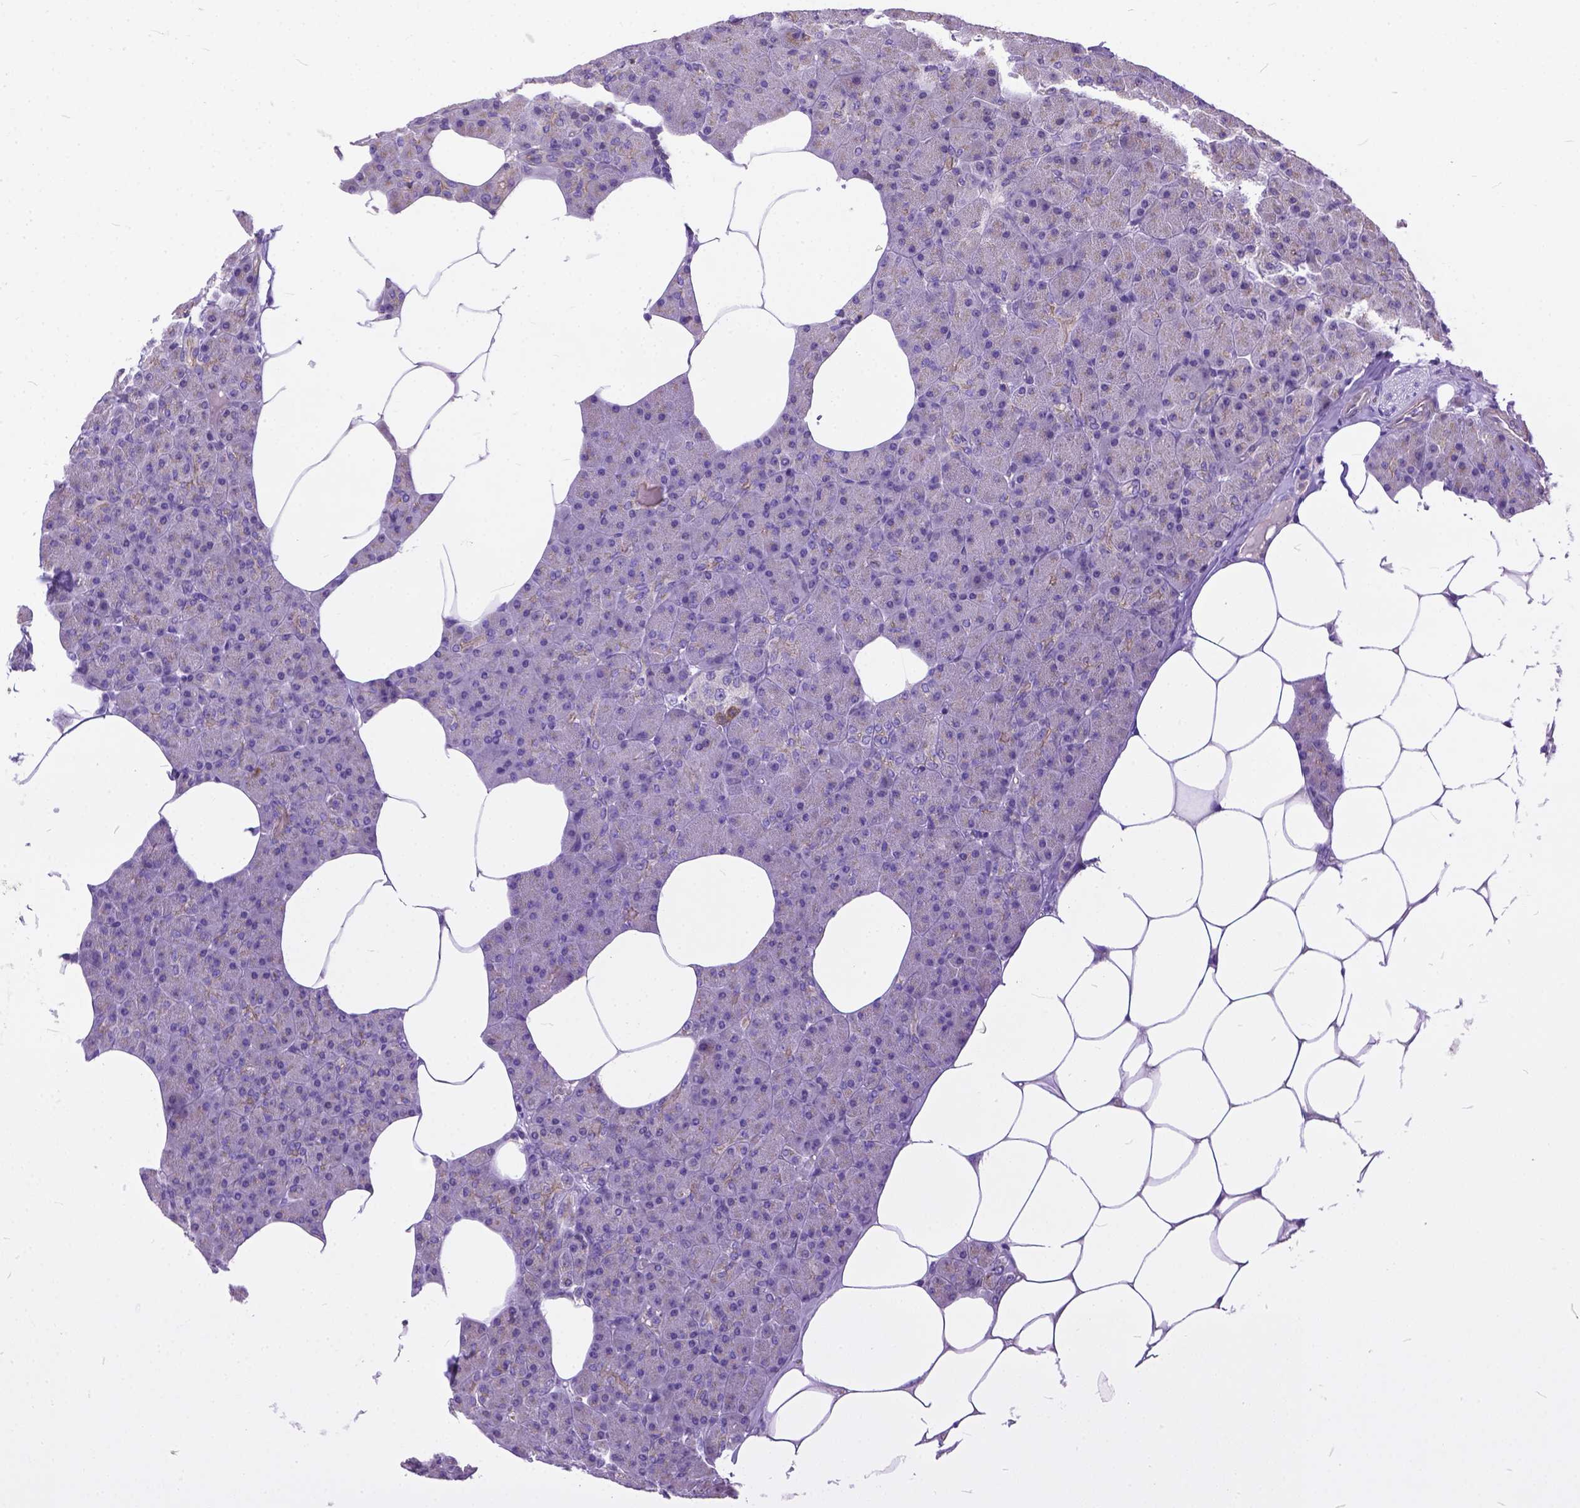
{"staining": {"intensity": "weak", "quantity": "<25%", "location": "cytoplasmic/membranous"}, "tissue": "pancreas", "cell_type": "Exocrine glandular cells", "image_type": "normal", "snomed": [{"axis": "morphology", "description": "Normal tissue, NOS"}, {"axis": "topography", "description": "Pancreas"}], "caption": "The image demonstrates no significant expression in exocrine glandular cells of pancreas. The staining is performed using DAB brown chromogen with nuclei counter-stained in using hematoxylin.", "gene": "BANF2", "patient": {"sex": "female", "age": 45}}